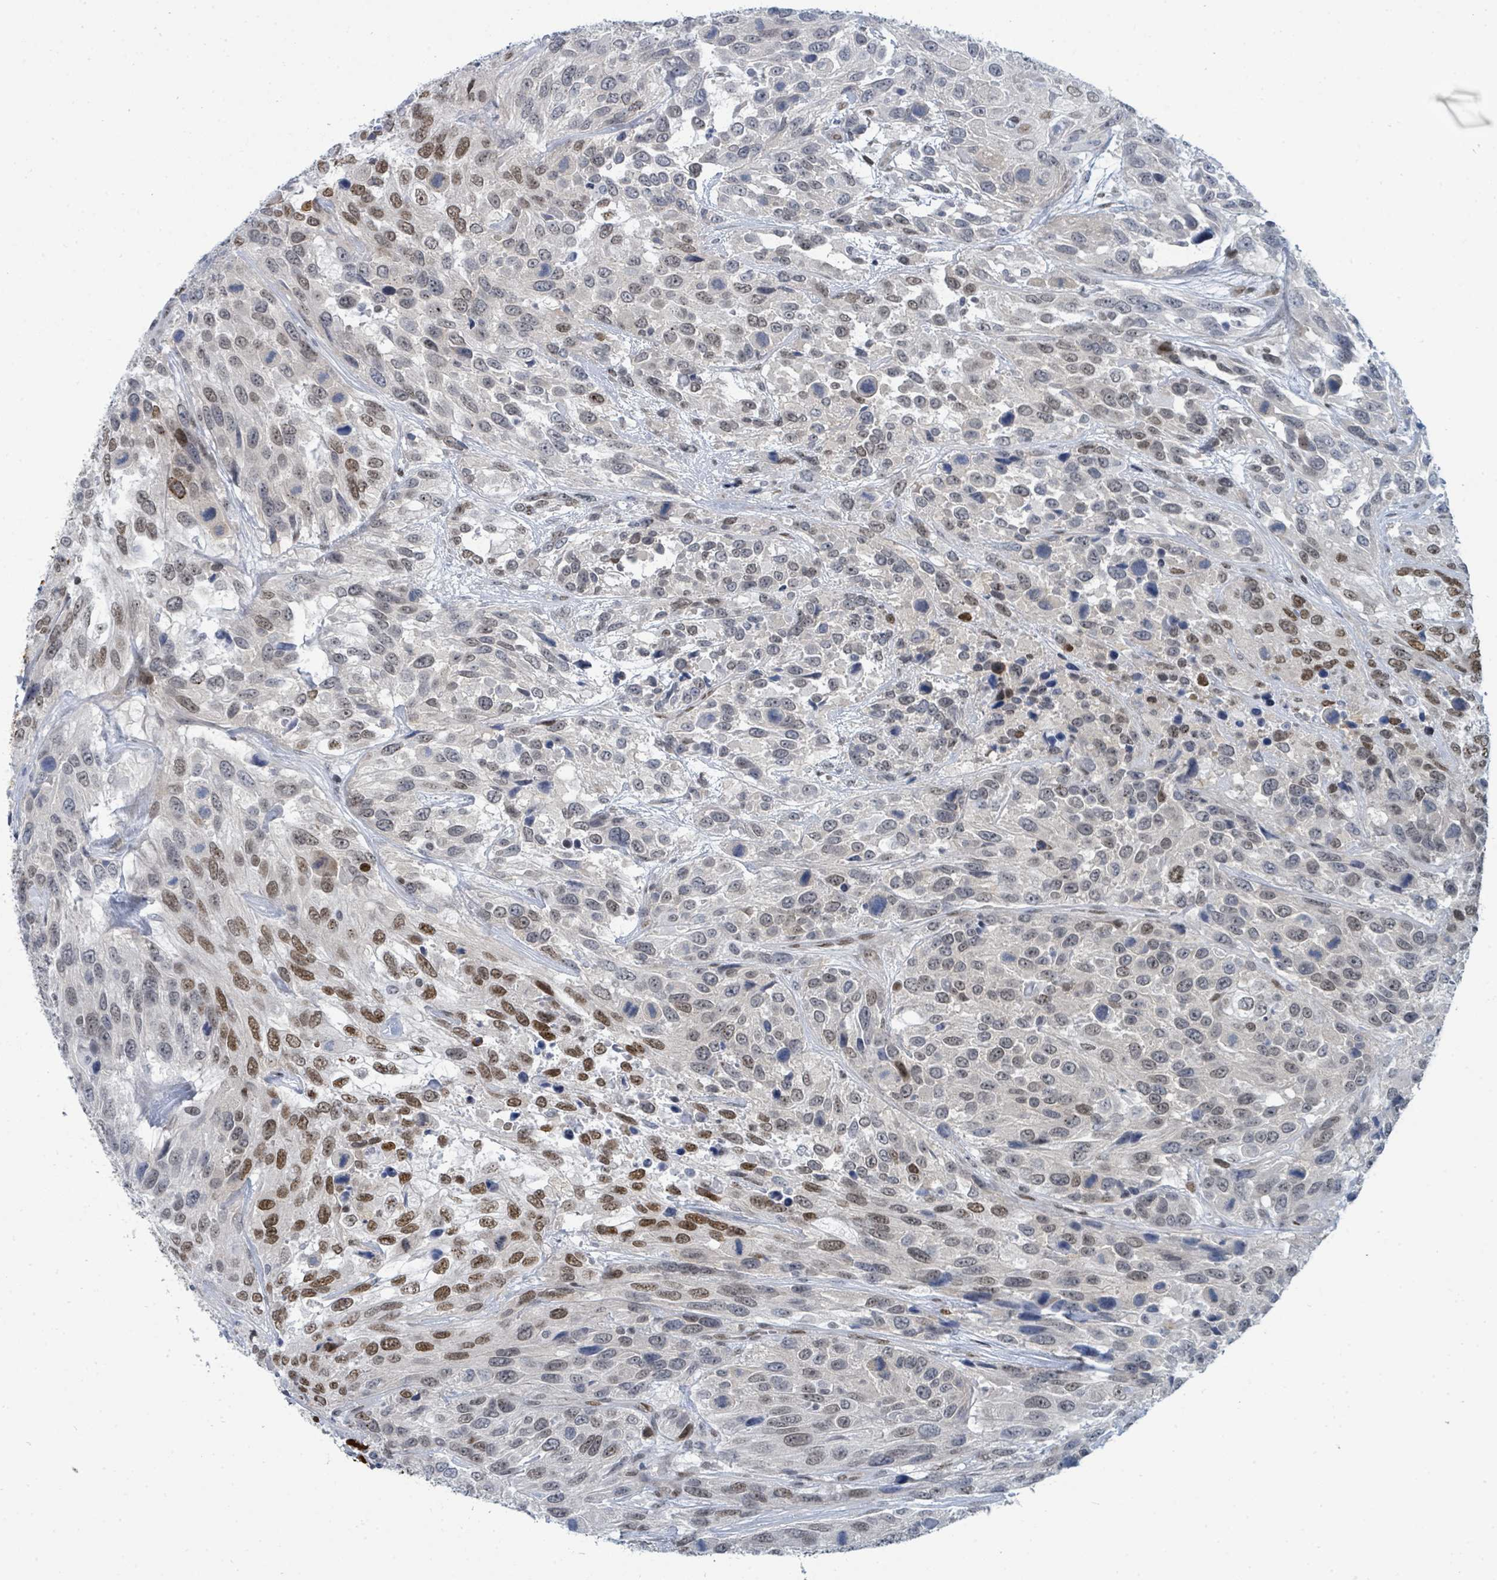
{"staining": {"intensity": "moderate", "quantity": "25%-75%", "location": "nuclear"}, "tissue": "urothelial cancer", "cell_type": "Tumor cells", "image_type": "cancer", "snomed": [{"axis": "morphology", "description": "Urothelial carcinoma, High grade"}, {"axis": "topography", "description": "Urinary bladder"}], "caption": "Tumor cells show medium levels of moderate nuclear positivity in about 25%-75% of cells in urothelial carcinoma (high-grade).", "gene": "SUMO4", "patient": {"sex": "female", "age": 70}}